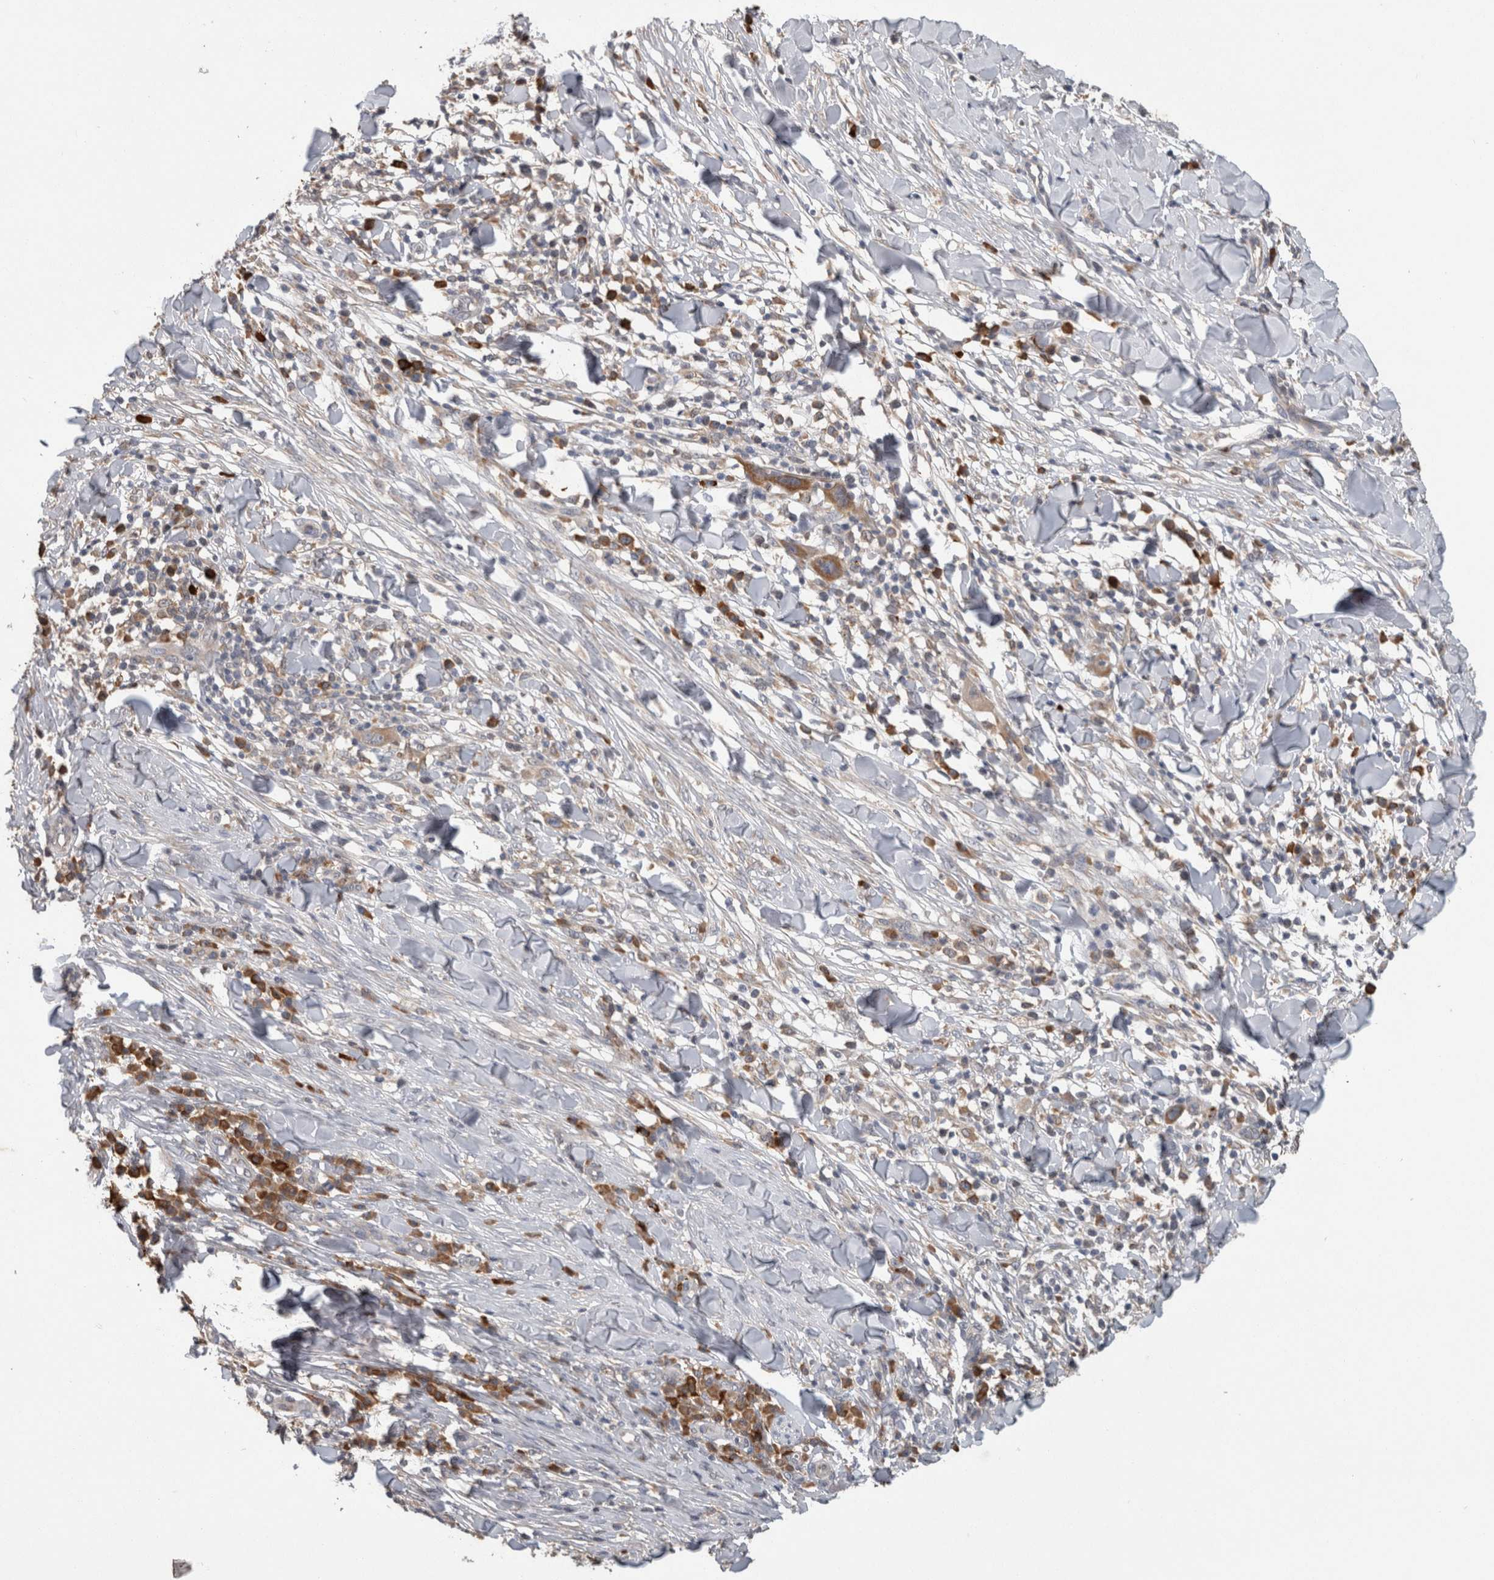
{"staining": {"intensity": "moderate", "quantity": ">75%", "location": "cytoplasmic/membranous"}, "tissue": "skin cancer", "cell_type": "Tumor cells", "image_type": "cancer", "snomed": [{"axis": "morphology", "description": "Squamous cell carcinoma, NOS"}, {"axis": "topography", "description": "Skin"}], "caption": "Human skin squamous cell carcinoma stained for a protein (brown) reveals moderate cytoplasmic/membranous positive expression in approximately >75% of tumor cells.", "gene": "ADGRL3", "patient": {"sex": "male", "age": 24}}